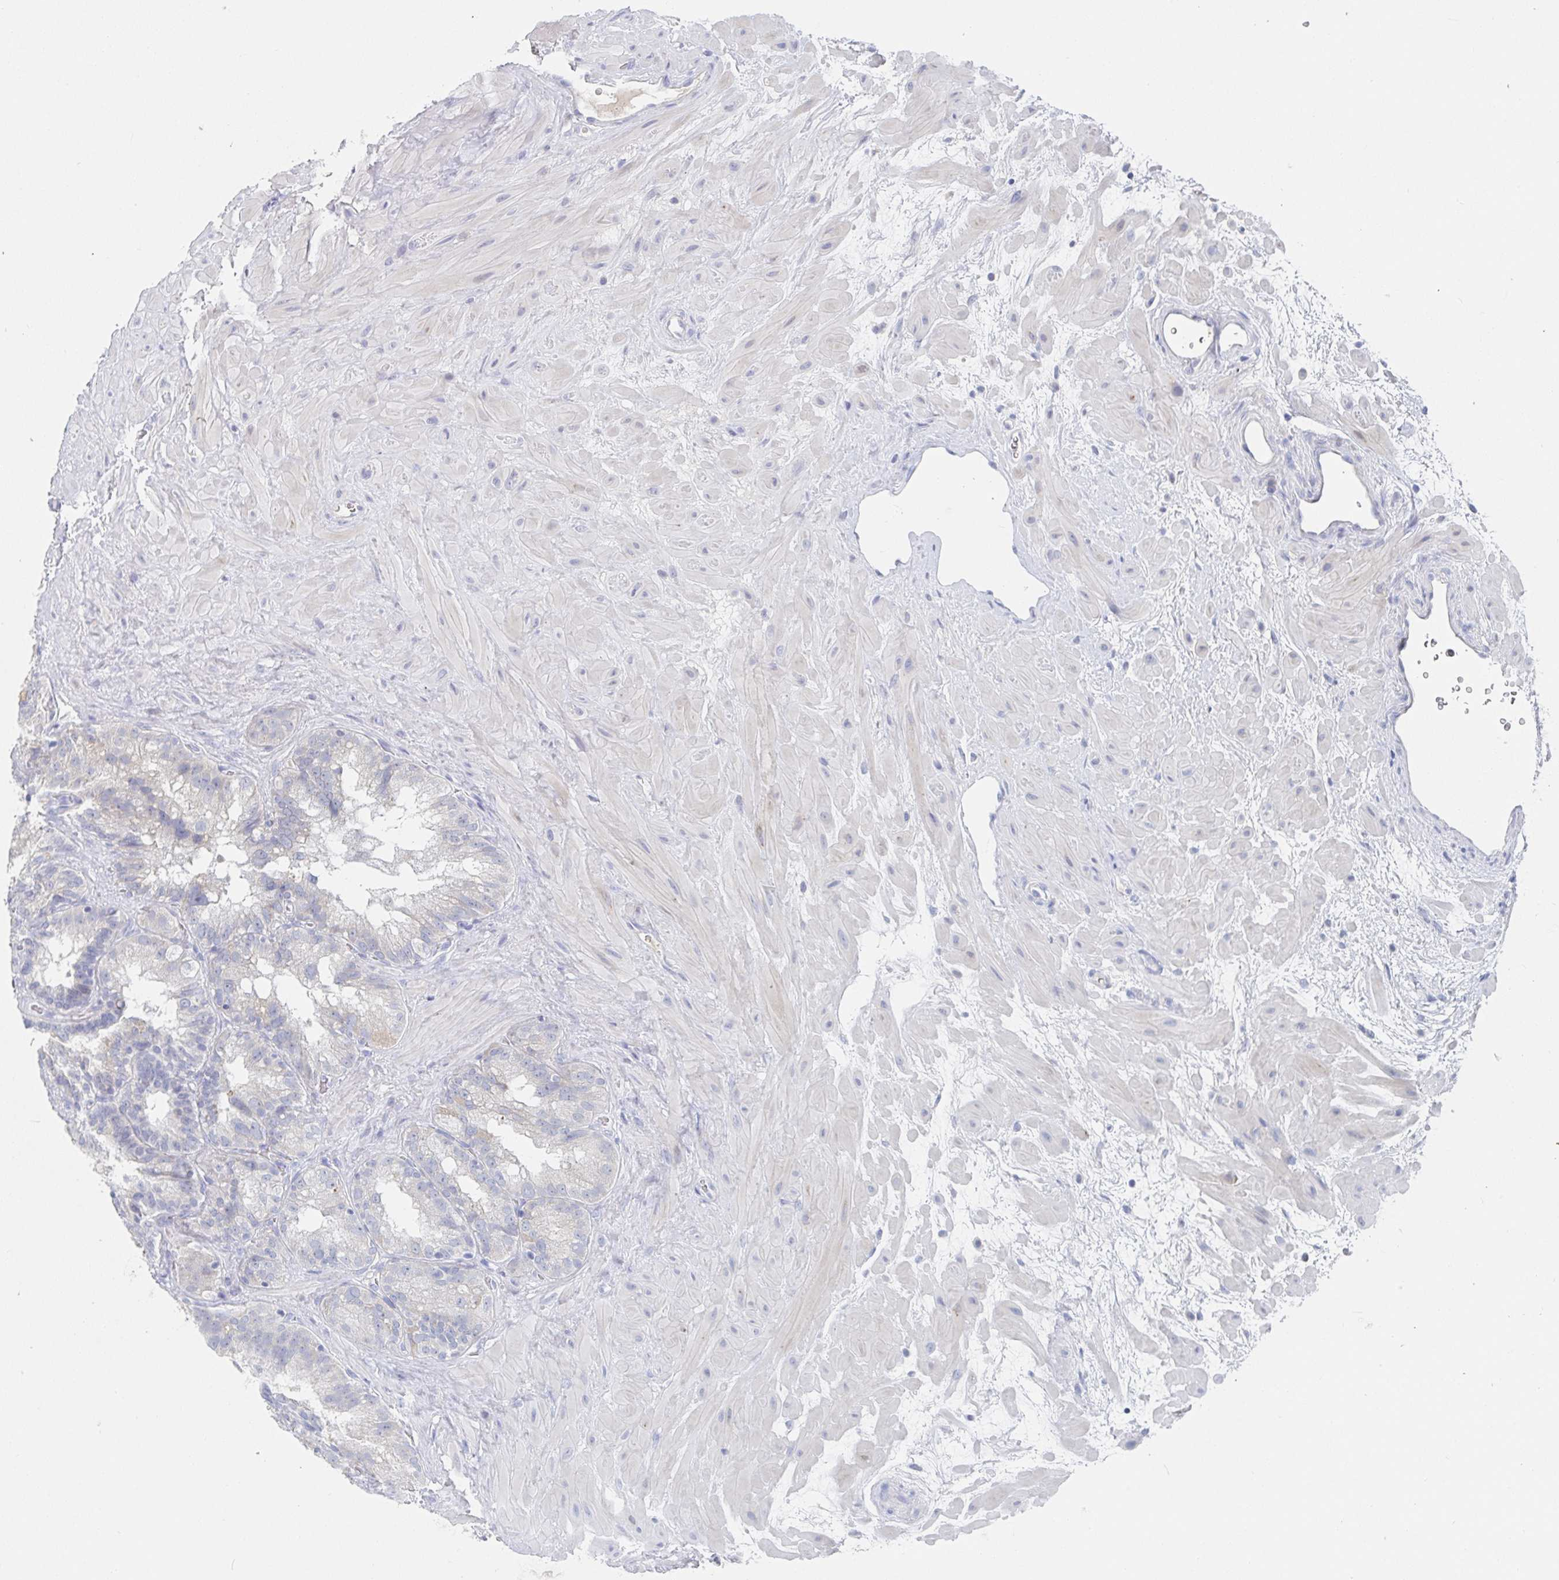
{"staining": {"intensity": "negative", "quantity": "none", "location": "none"}, "tissue": "seminal vesicle", "cell_type": "Glandular cells", "image_type": "normal", "snomed": [{"axis": "morphology", "description": "Normal tissue, NOS"}, {"axis": "topography", "description": "Seminal veicle"}], "caption": "Immunohistochemistry (IHC) of unremarkable seminal vesicle shows no expression in glandular cells. (Immunohistochemistry (IHC), brightfield microscopy, high magnification).", "gene": "ZNF100", "patient": {"sex": "male", "age": 60}}